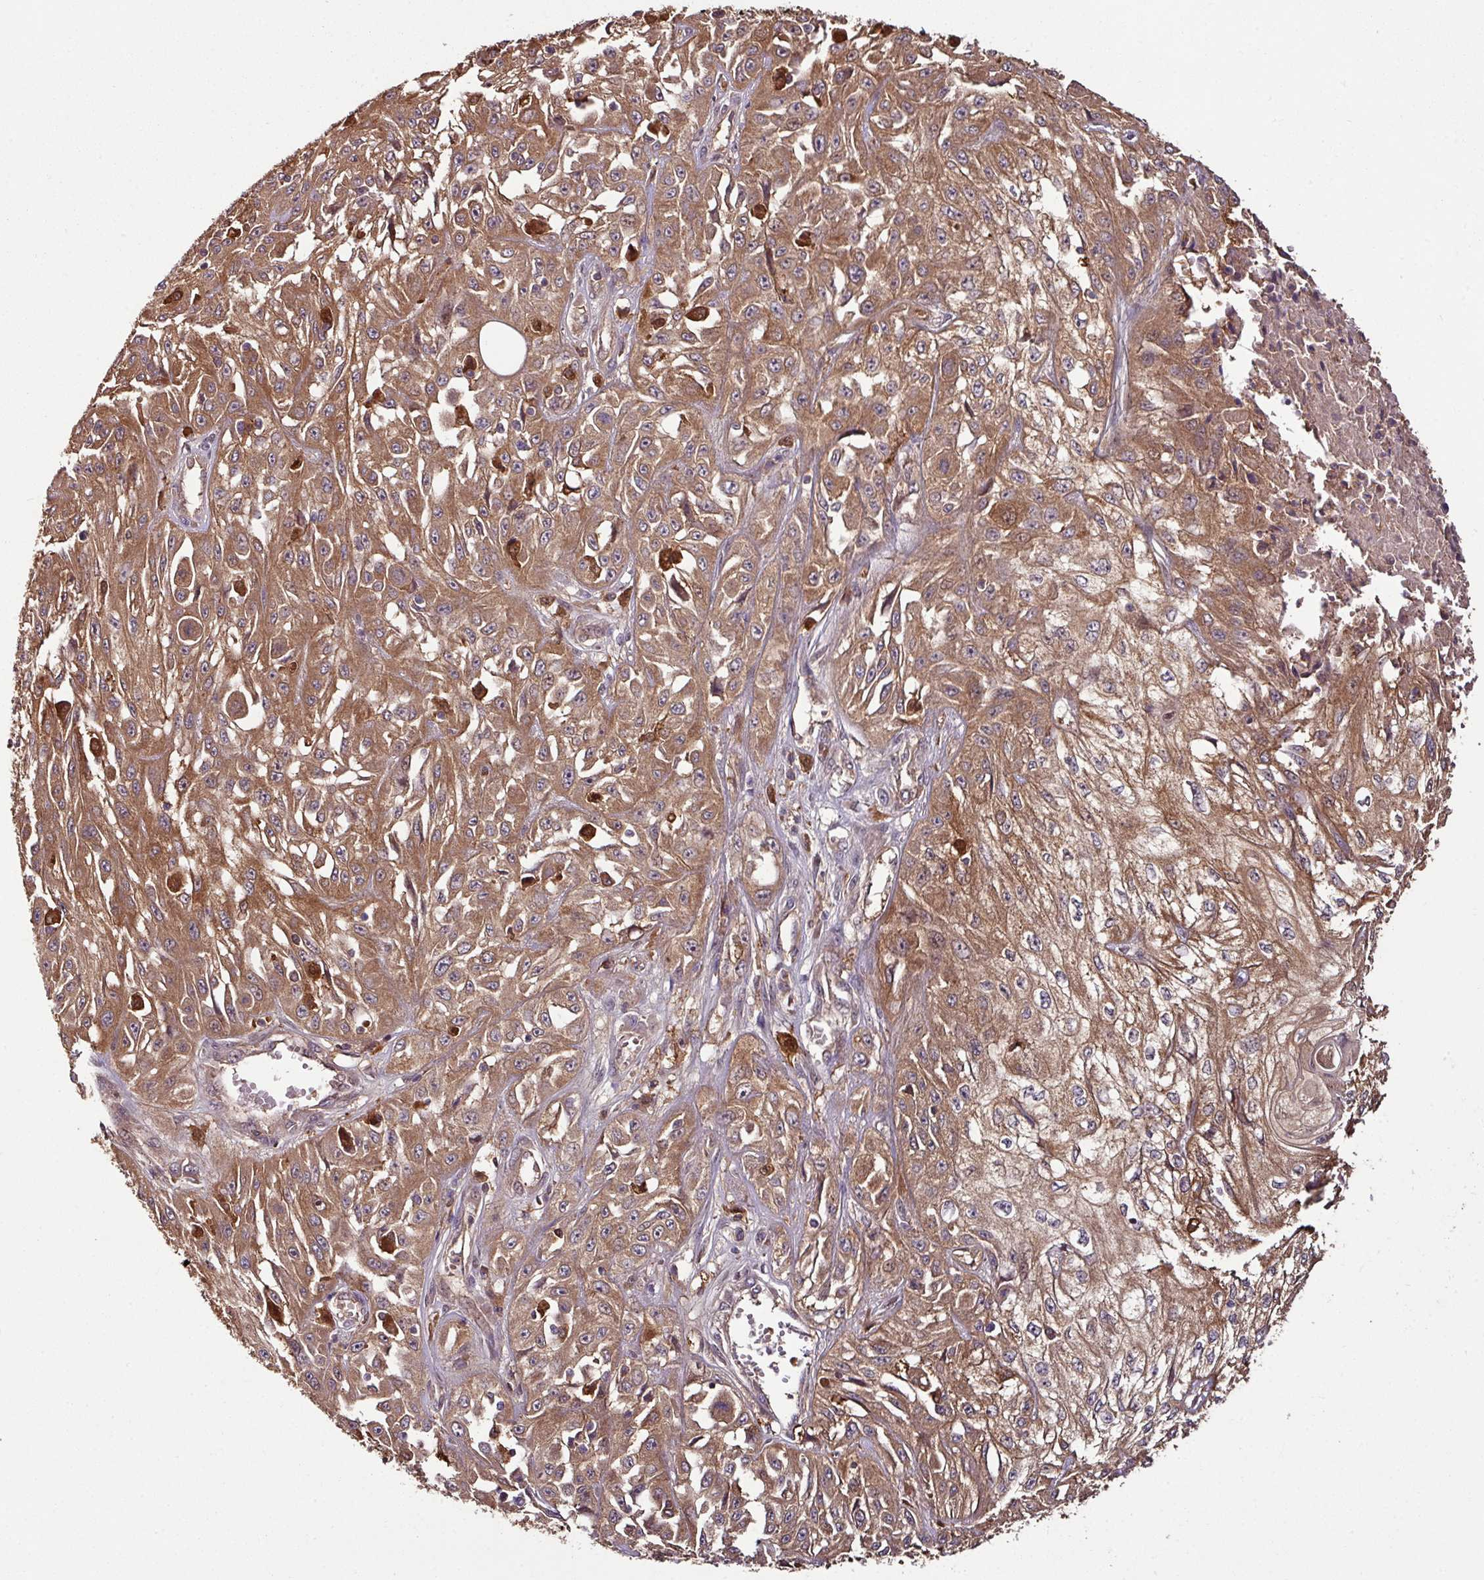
{"staining": {"intensity": "moderate", "quantity": ">75%", "location": "cytoplasmic/membranous"}, "tissue": "skin cancer", "cell_type": "Tumor cells", "image_type": "cancer", "snomed": [{"axis": "morphology", "description": "Squamous cell carcinoma, NOS"}, {"axis": "morphology", "description": "Squamous cell carcinoma, metastatic, NOS"}, {"axis": "topography", "description": "Skin"}, {"axis": "topography", "description": "Lymph node"}], "caption": "There is medium levels of moderate cytoplasmic/membranous staining in tumor cells of skin cancer, as demonstrated by immunohistochemical staining (brown color).", "gene": "GNPDA1", "patient": {"sex": "male", "age": 75}}